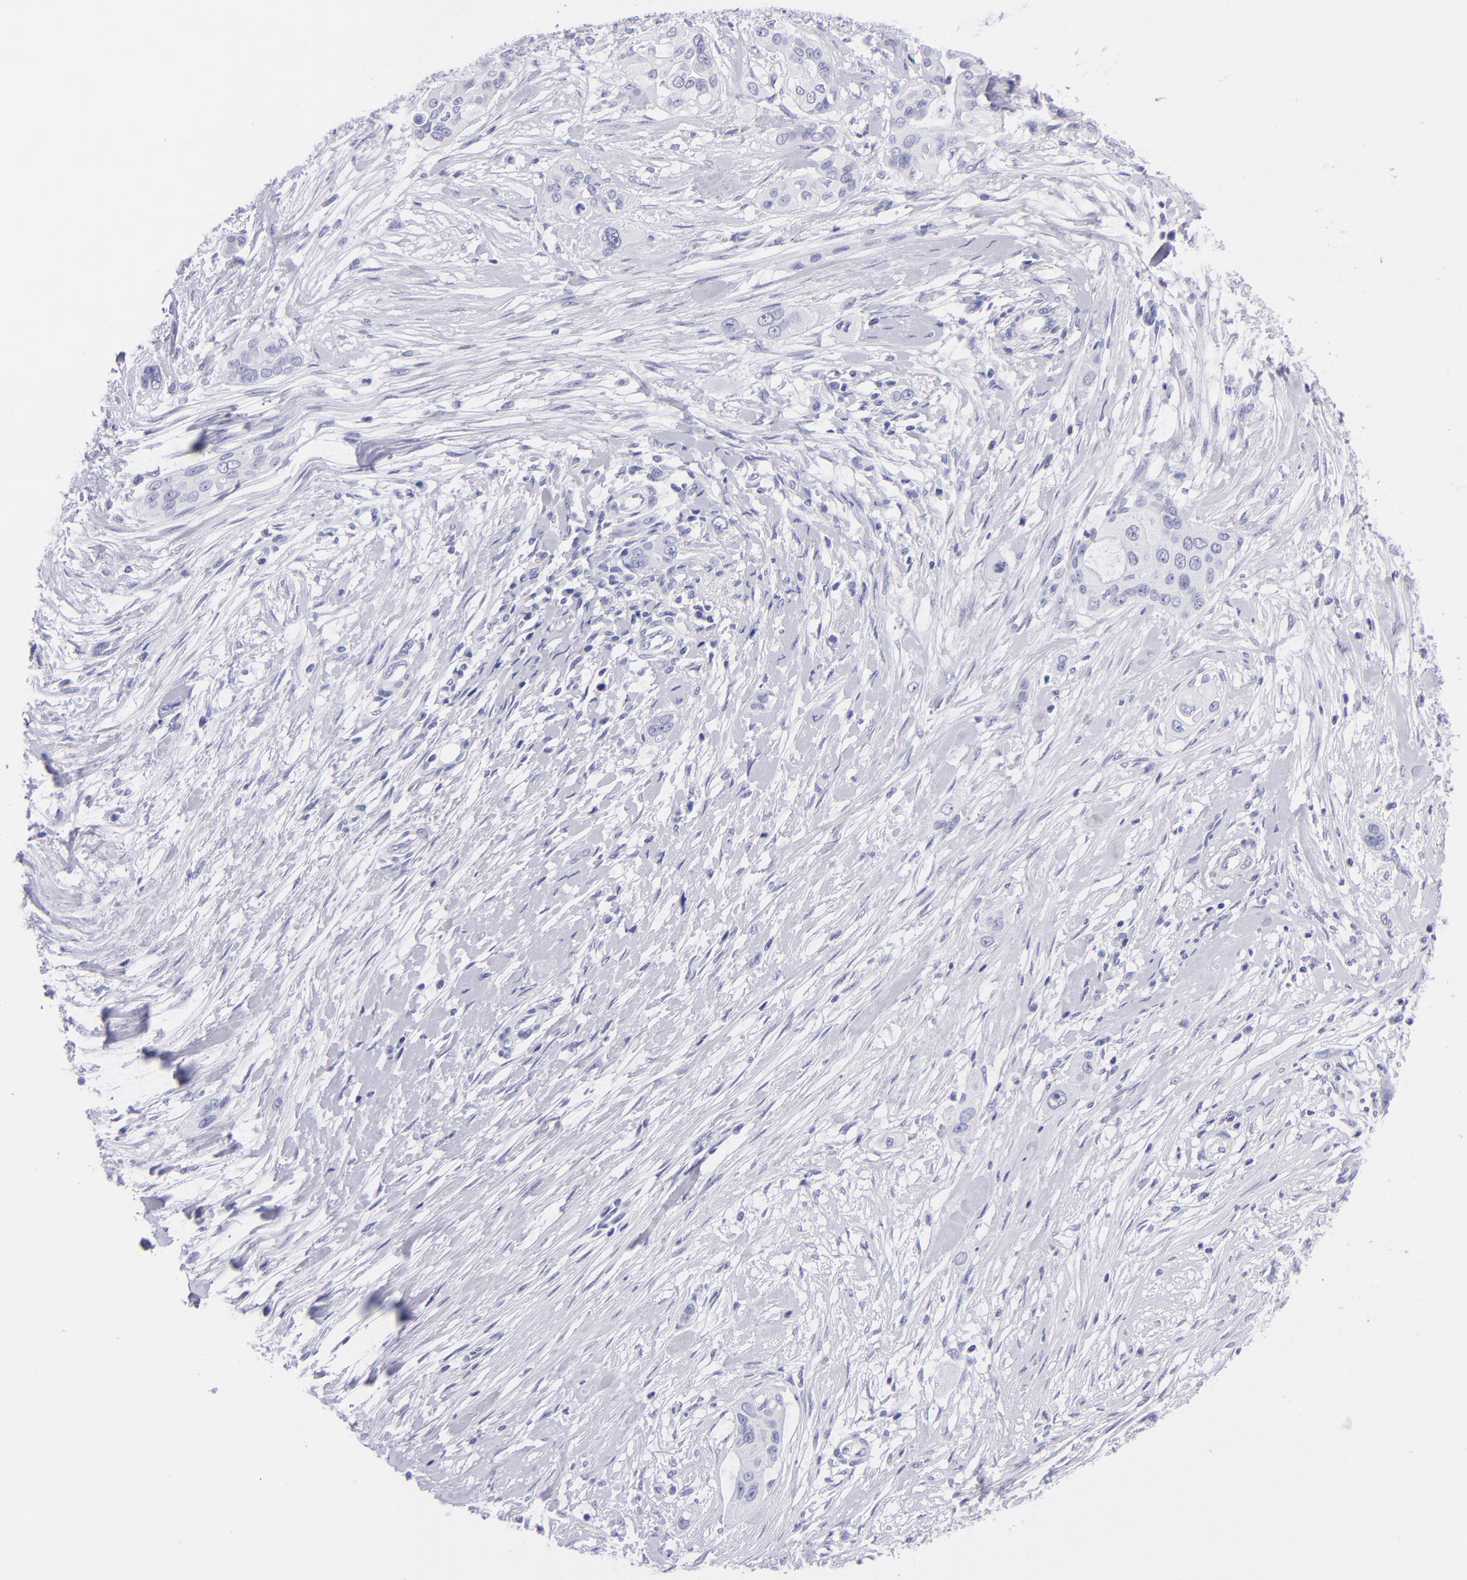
{"staining": {"intensity": "negative", "quantity": "none", "location": "none"}, "tissue": "pancreatic cancer", "cell_type": "Tumor cells", "image_type": "cancer", "snomed": [{"axis": "morphology", "description": "Adenocarcinoma, NOS"}, {"axis": "topography", "description": "Pancreas"}], "caption": "Immunohistochemical staining of human pancreatic cancer (adenocarcinoma) reveals no significant staining in tumor cells. (Stains: DAB (3,3'-diaminobenzidine) IHC with hematoxylin counter stain, Microscopy: brightfield microscopy at high magnification).", "gene": "CNP", "patient": {"sex": "female", "age": 60}}